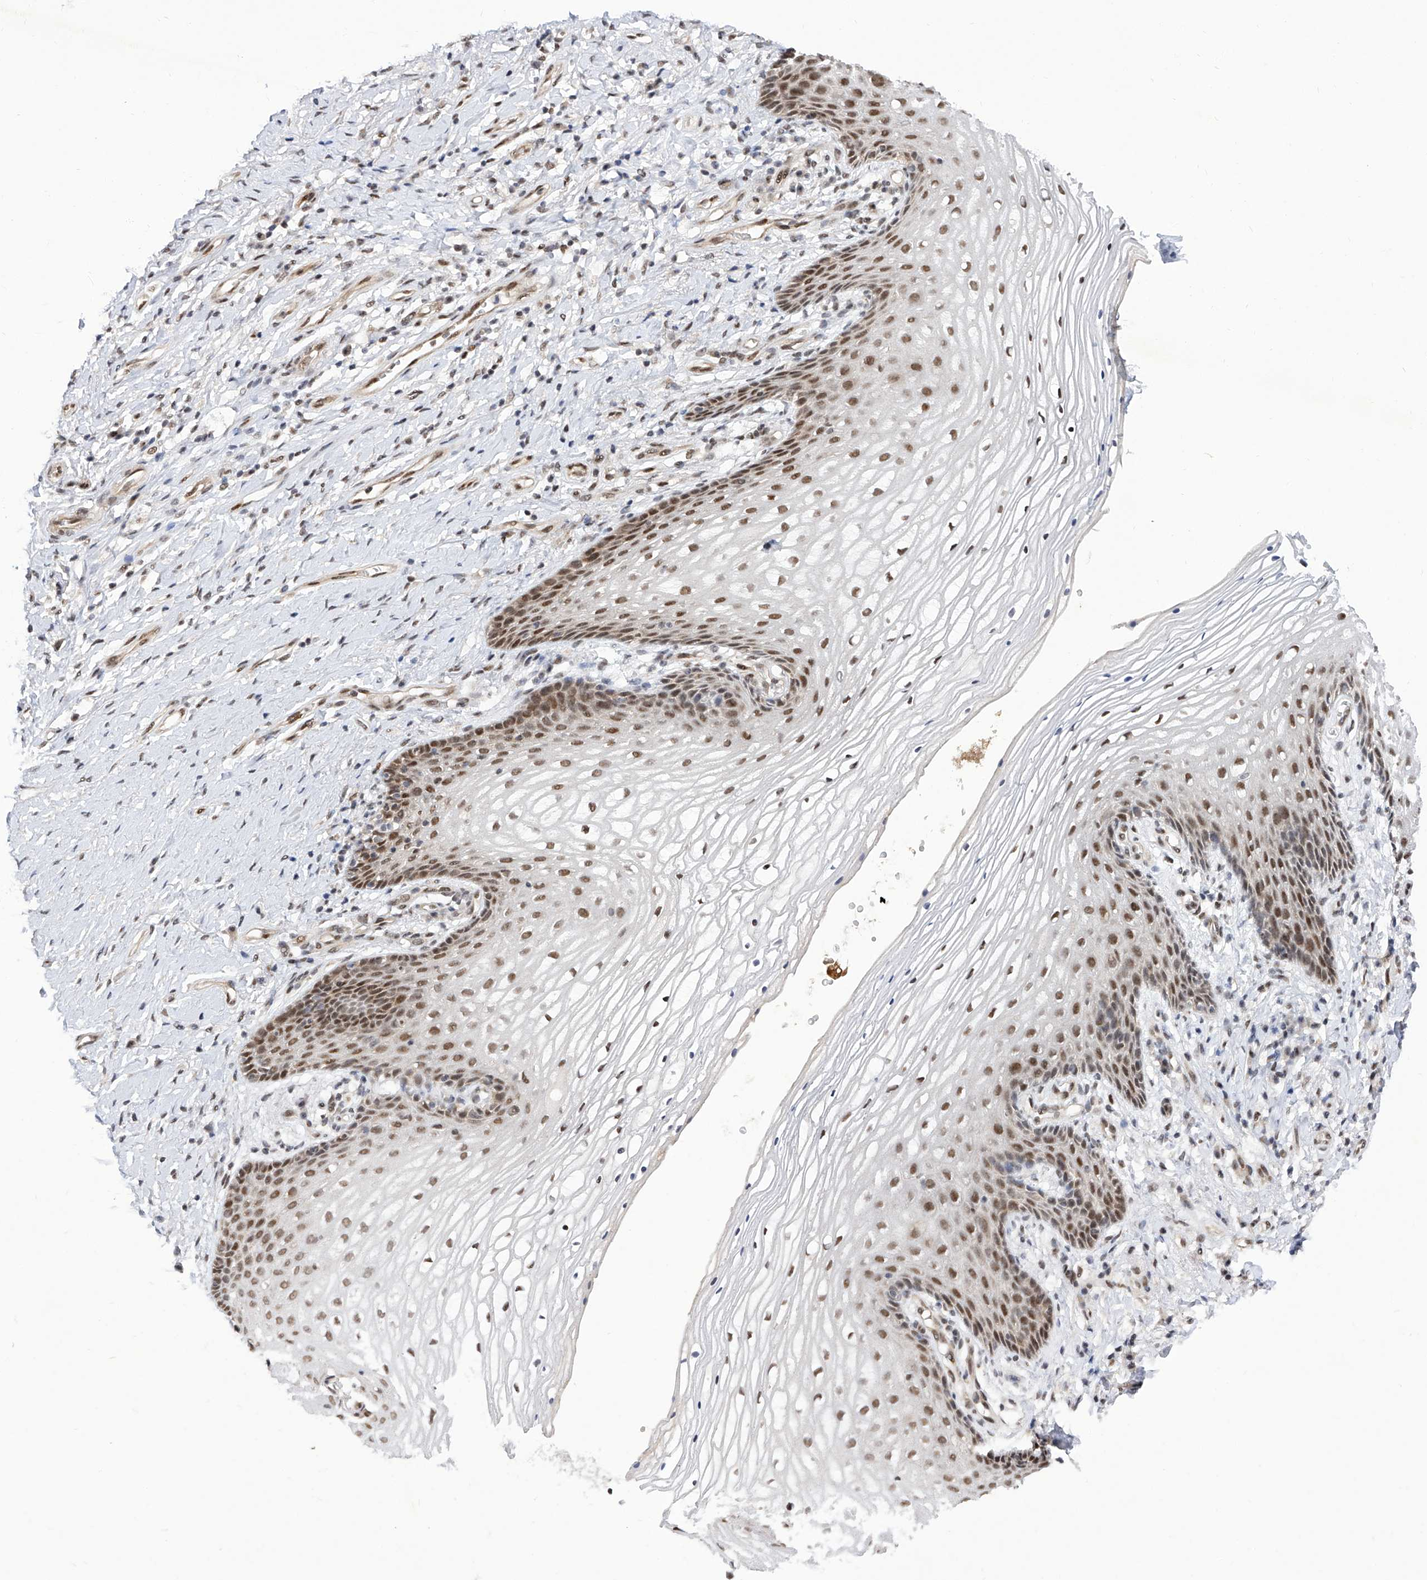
{"staining": {"intensity": "moderate", "quantity": "25%-75%", "location": "nuclear"}, "tissue": "vagina", "cell_type": "Squamous epithelial cells", "image_type": "normal", "snomed": [{"axis": "morphology", "description": "Normal tissue, NOS"}, {"axis": "topography", "description": "Vagina"}], "caption": "Protein staining of benign vagina shows moderate nuclear staining in about 25%-75% of squamous epithelial cells.", "gene": "RAD54L", "patient": {"sex": "female", "age": 60}}